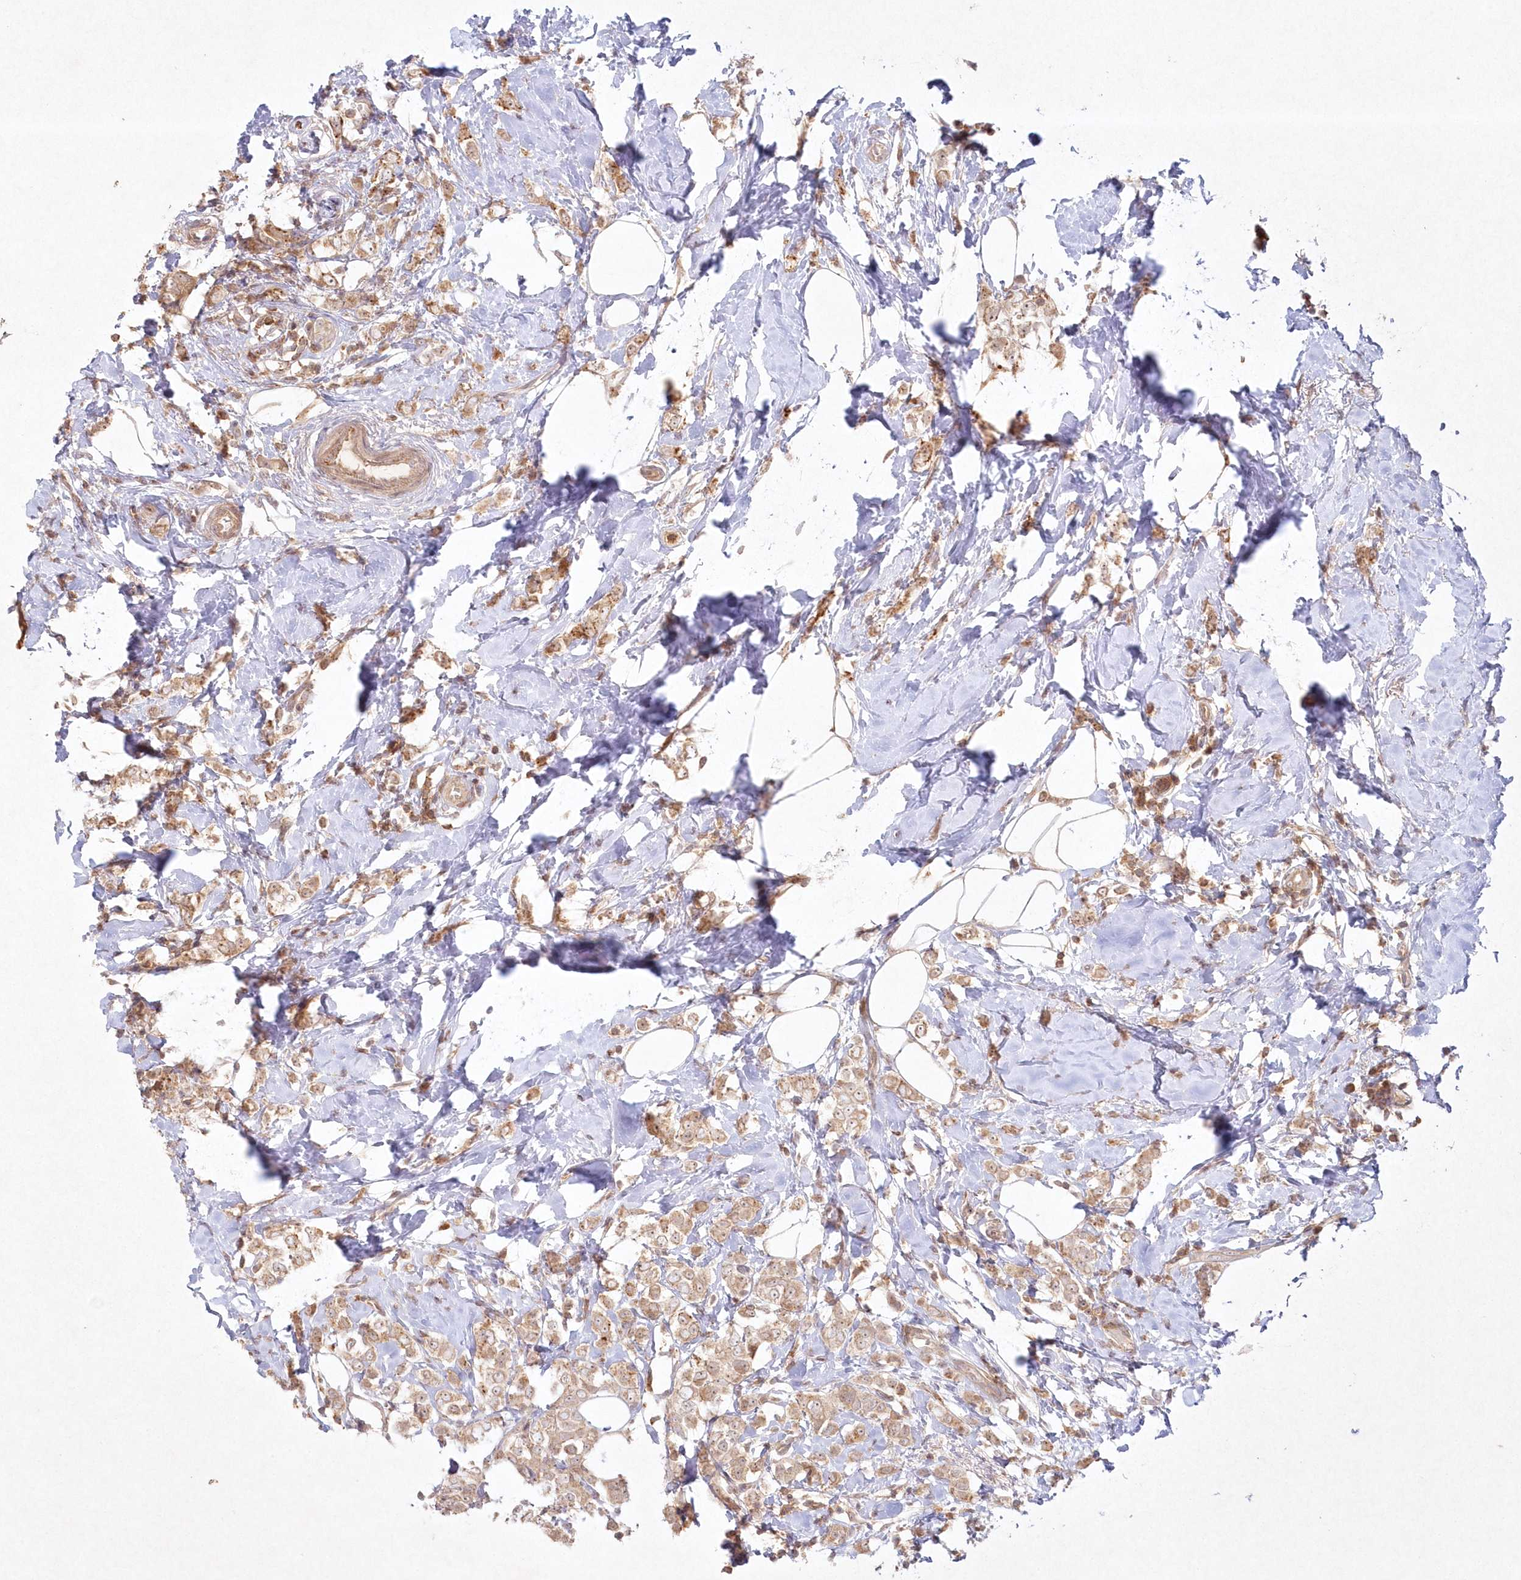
{"staining": {"intensity": "moderate", "quantity": ">75%", "location": "cytoplasmic/membranous"}, "tissue": "breast cancer", "cell_type": "Tumor cells", "image_type": "cancer", "snomed": [{"axis": "morphology", "description": "Lobular carcinoma"}, {"axis": "topography", "description": "Breast"}], "caption": "Moderate cytoplasmic/membranous protein expression is seen in about >75% of tumor cells in lobular carcinoma (breast).", "gene": "TOGARAM2", "patient": {"sex": "female", "age": 47}}